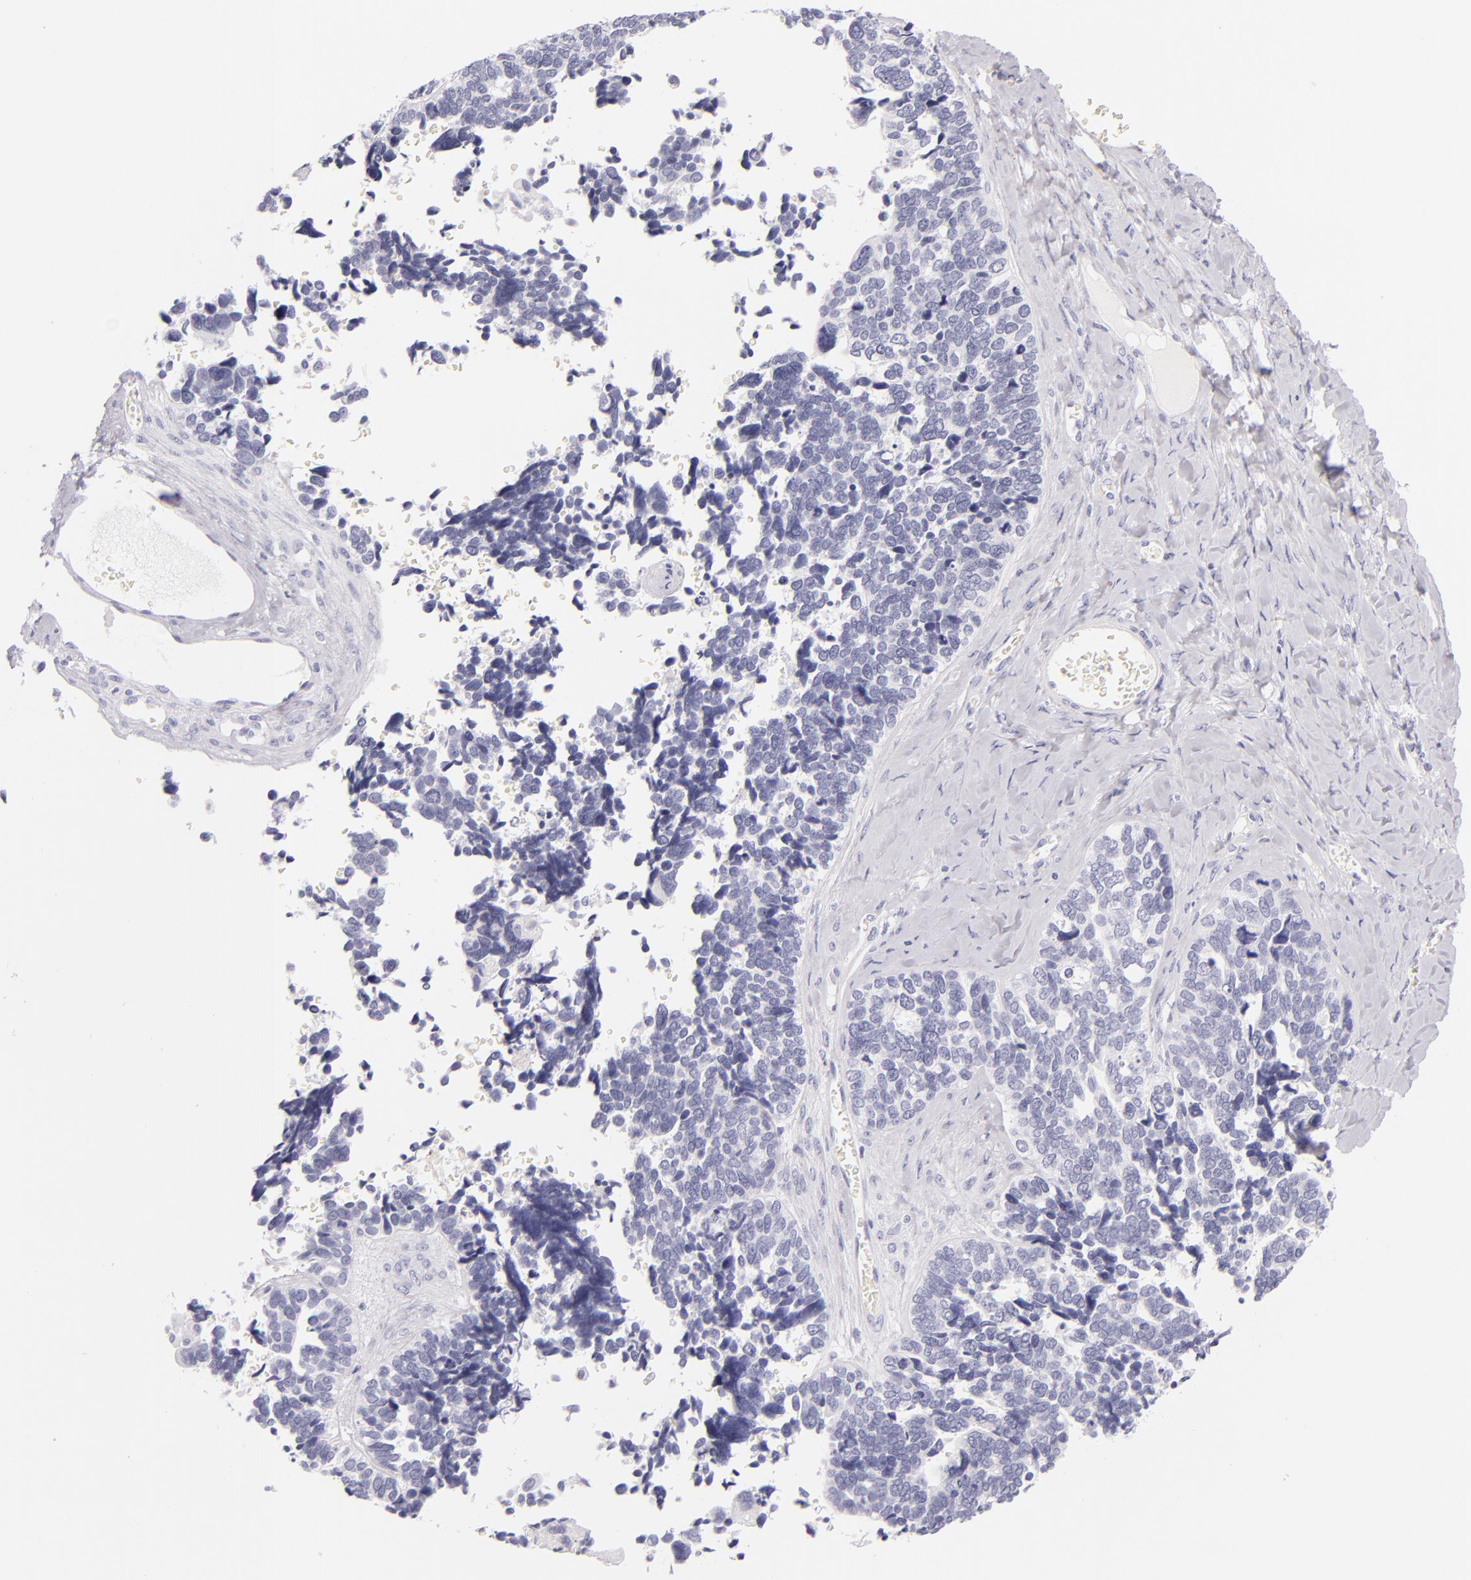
{"staining": {"intensity": "negative", "quantity": "none", "location": "none"}, "tissue": "ovarian cancer", "cell_type": "Tumor cells", "image_type": "cancer", "snomed": [{"axis": "morphology", "description": "Cystadenocarcinoma, serous, NOS"}, {"axis": "topography", "description": "Ovary"}], "caption": "Tumor cells show no significant protein staining in ovarian cancer (serous cystadenocarcinoma).", "gene": "INA", "patient": {"sex": "female", "age": 77}}